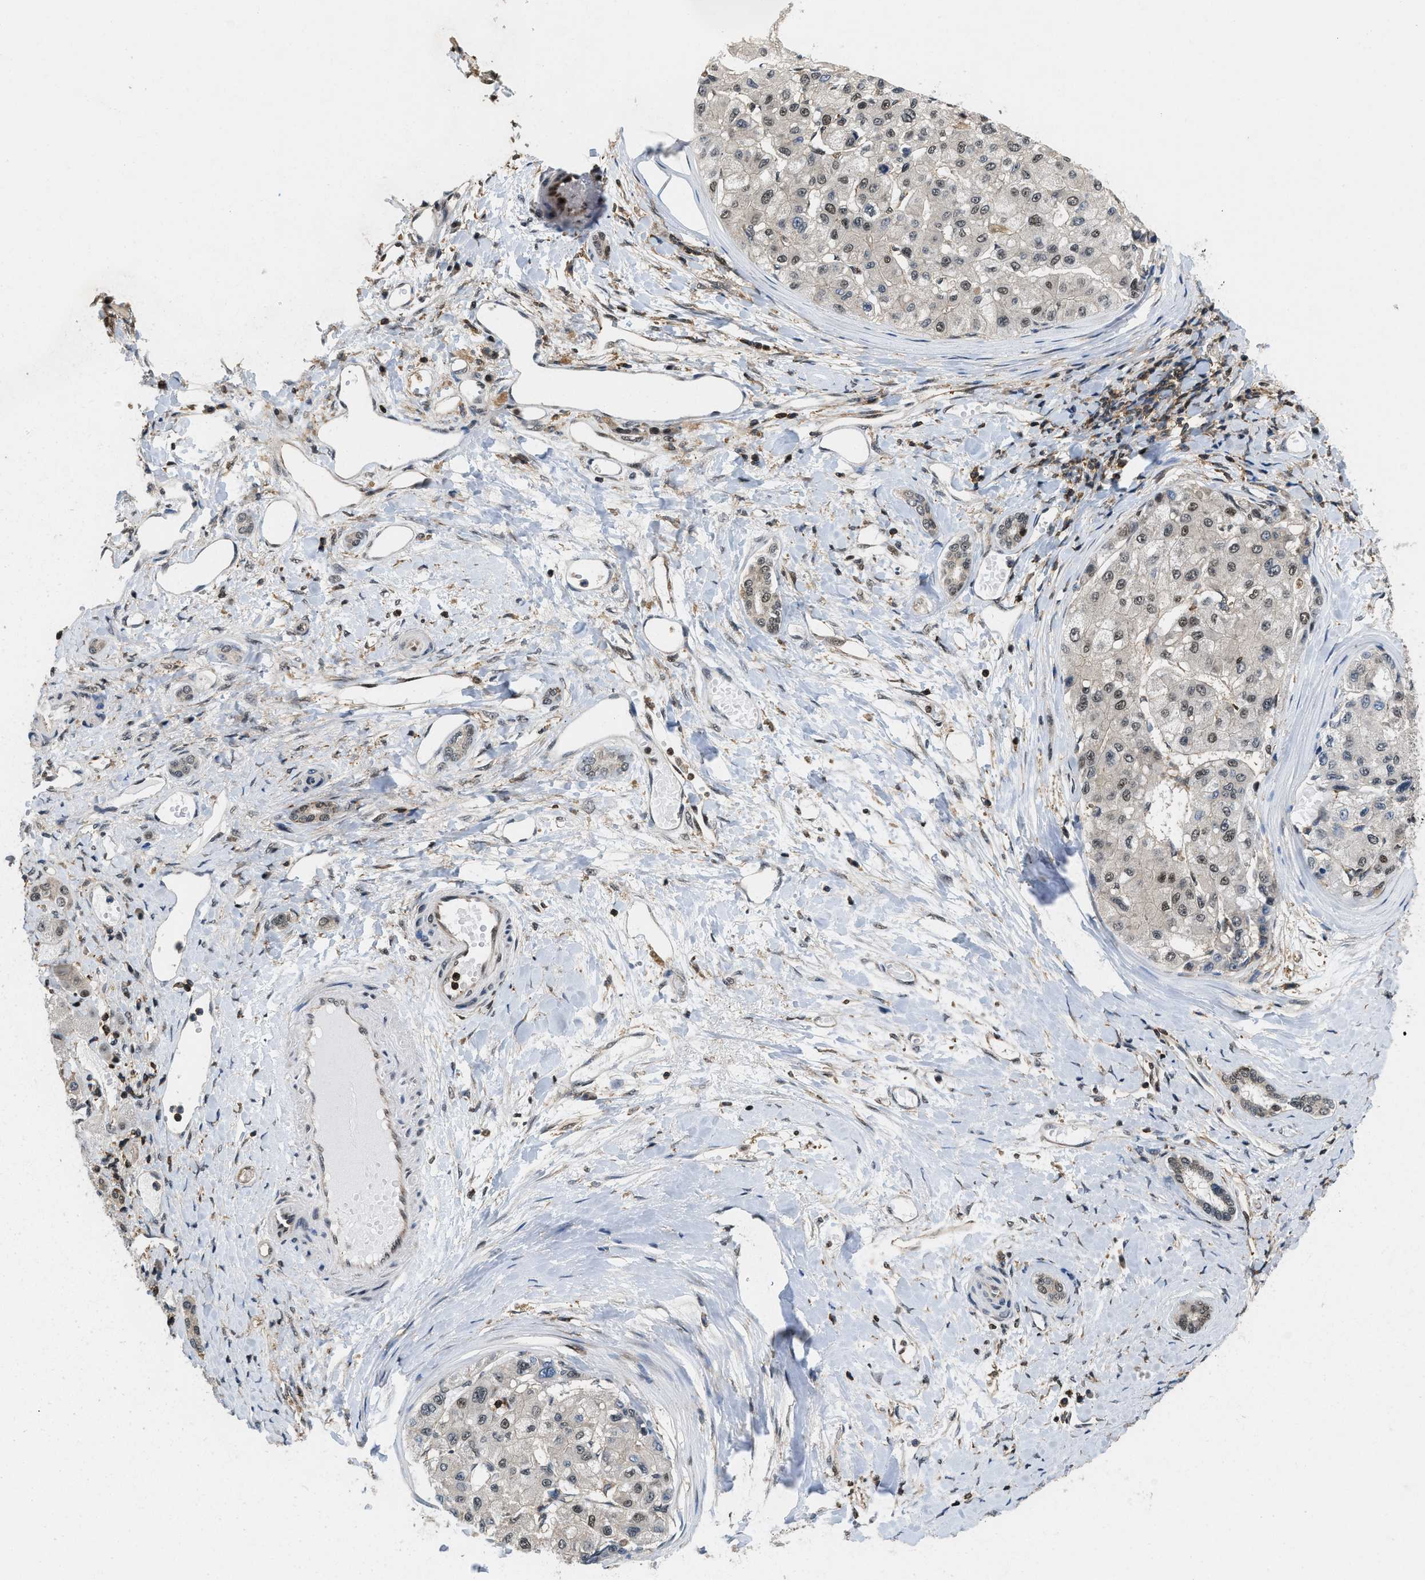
{"staining": {"intensity": "weak", "quantity": "<25%", "location": "nuclear"}, "tissue": "liver cancer", "cell_type": "Tumor cells", "image_type": "cancer", "snomed": [{"axis": "morphology", "description": "Carcinoma, Hepatocellular, NOS"}, {"axis": "topography", "description": "Liver"}], "caption": "Immunohistochemistry of human liver cancer (hepatocellular carcinoma) reveals no expression in tumor cells.", "gene": "ATF7IP", "patient": {"sex": "male", "age": 80}}